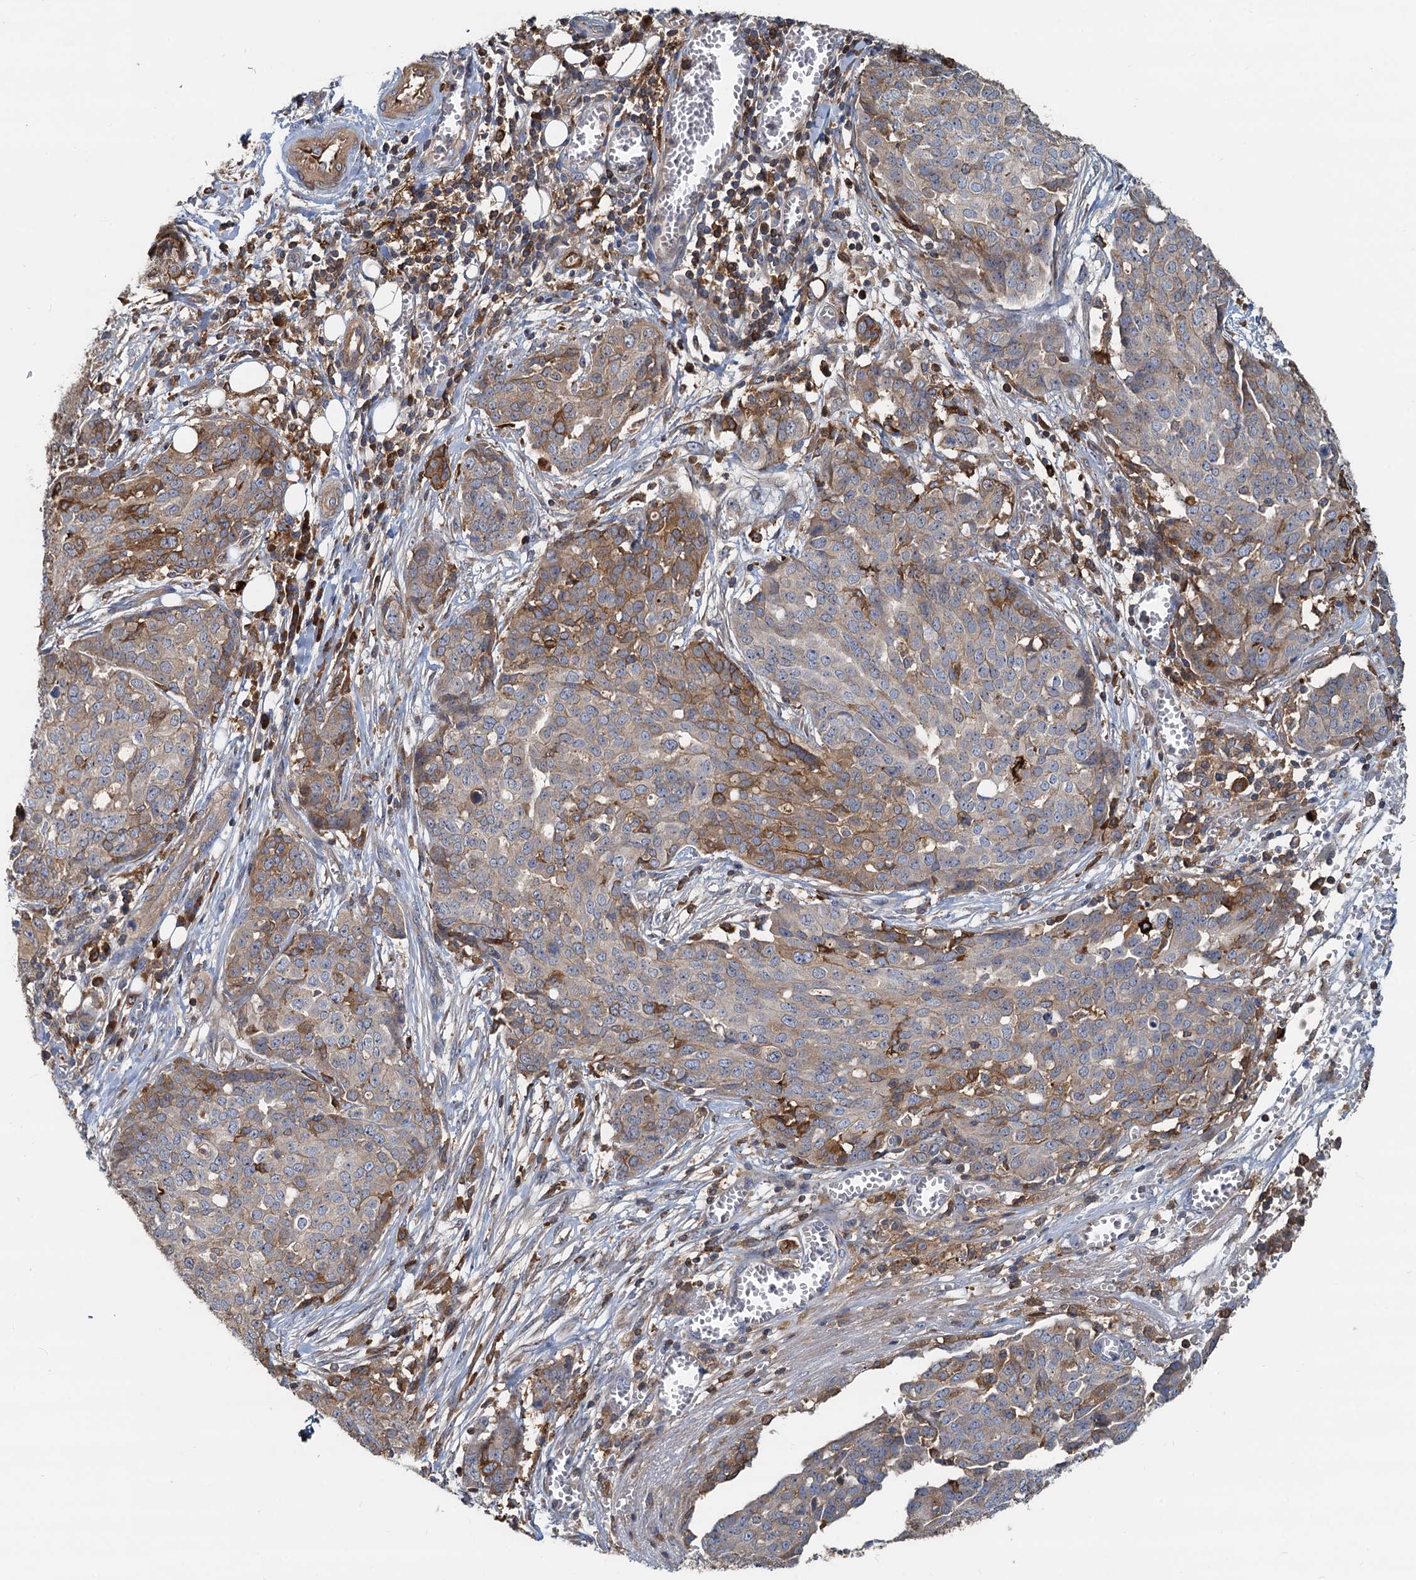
{"staining": {"intensity": "moderate", "quantity": ">75%", "location": "cytoplasmic/membranous"}, "tissue": "ovarian cancer", "cell_type": "Tumor cells", "image_type": "cancer", "snomed": [{"axis": "morphology", "description": "Cystadenocarcinoma, serous, NOS"}, {"axis": "topography", "description": "Soft tissue"}, {"axis": "topography", "description": "Ovary"}], "caption": "Ovarian cancer tissue reveals moderate cytoplasmic/membranous staining in approximately >75% of tumor cells", "gene": "LNX2", "patient": {"sex": "female", "age": 57}}